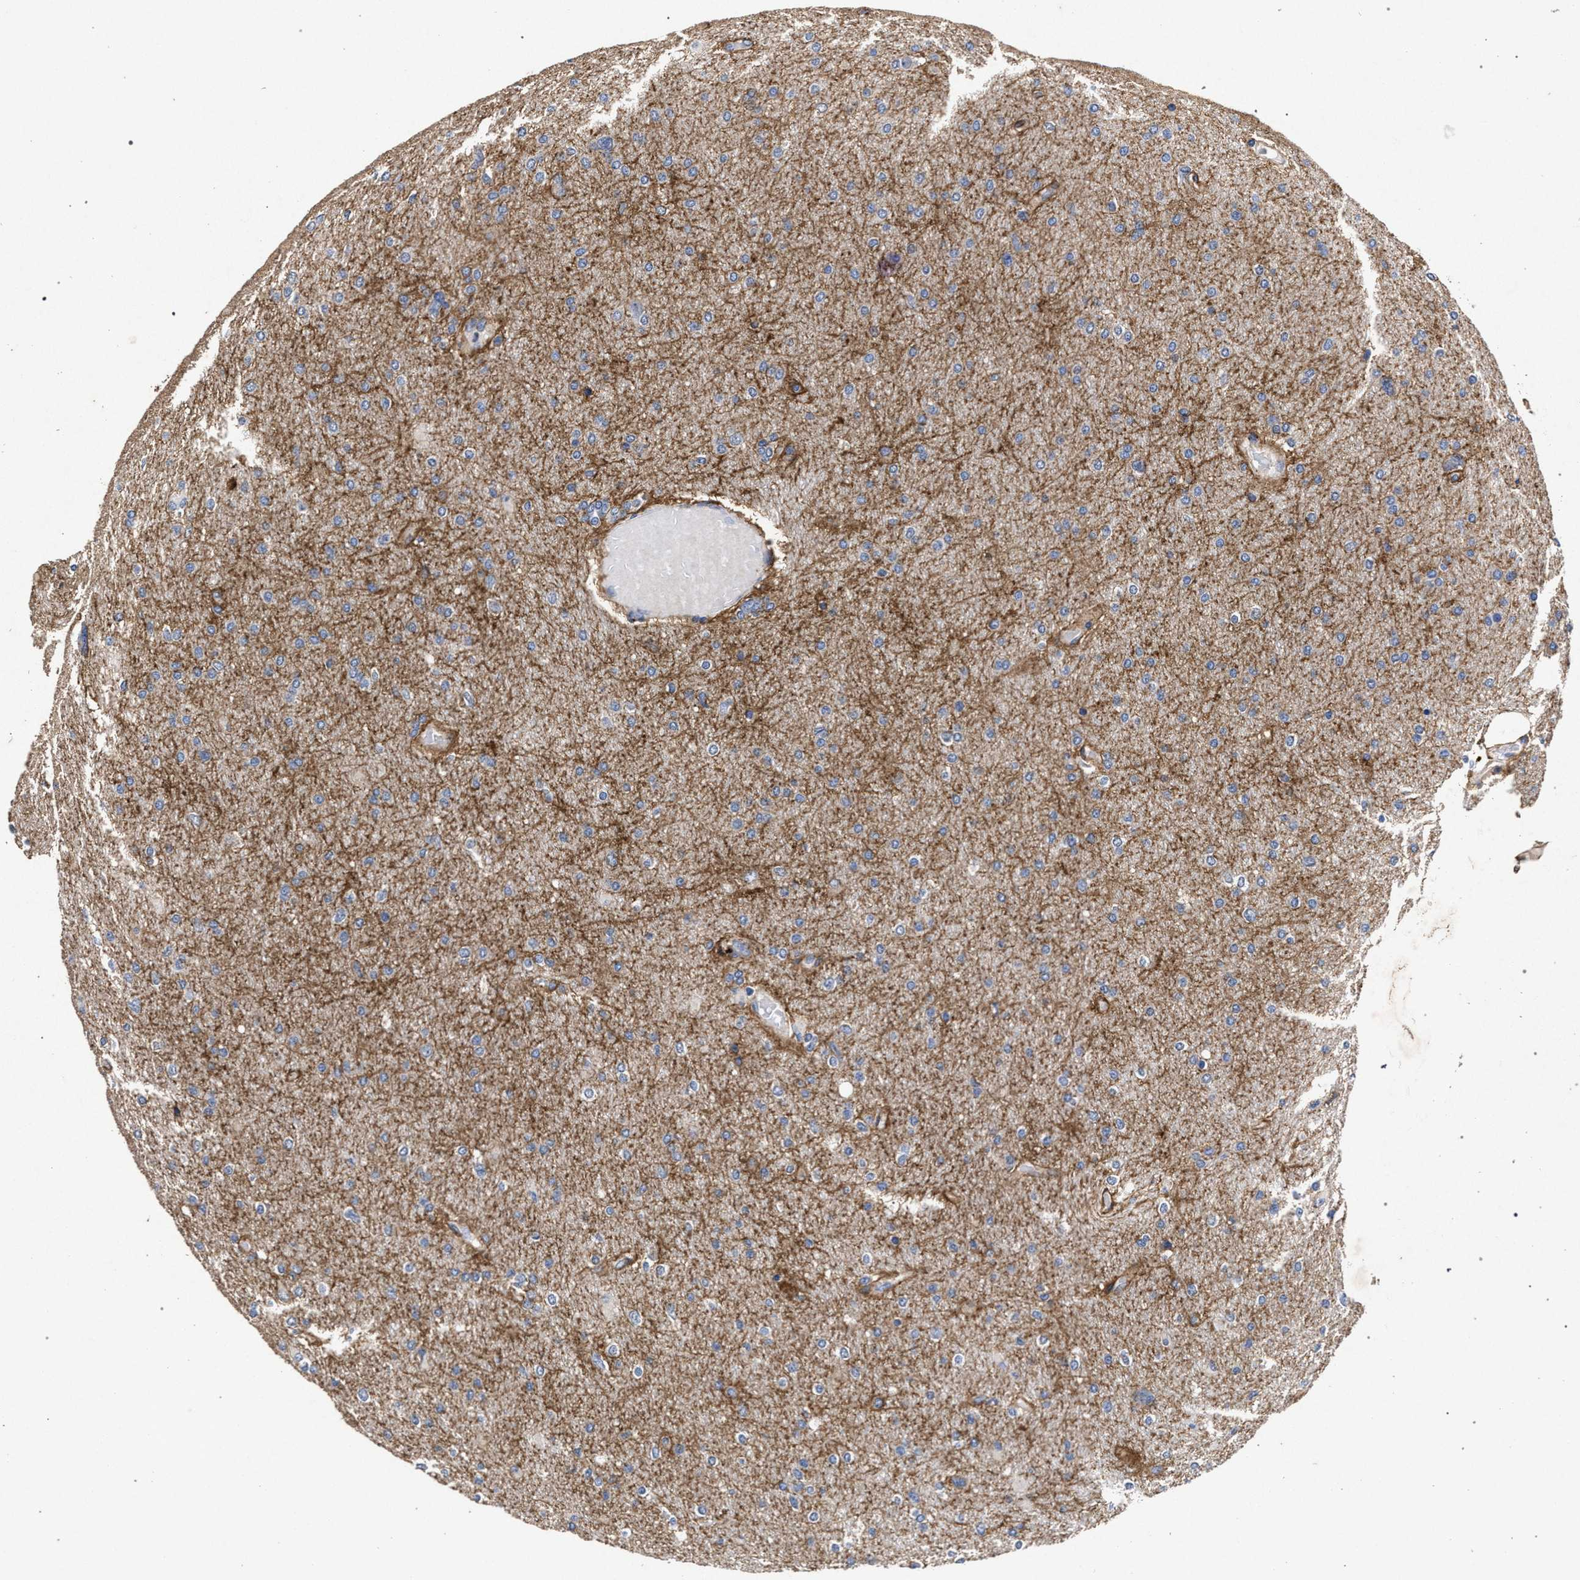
{"staining": {"intensity": "weak", "quantity": "<25%", "location": "cytoplasmic/membranous"}, "tissue": "glioma", "cell_type": "Tumor cells", "image_type": "cancer", "snomed": [{"axis": "morphology", "description": "Glioma, malignant, High grade"}, {"axis": "topography", "description": "Cerebral cortex"}], "caption": "A high-resolution histopathology image shows immunohistochemistry (IHC) staining of malignant glioma (high-grade), which exhibits no significant expression in tumor cells.", "gene": "ATP1A2", "patient": {"sex": "female", "age": 36}}